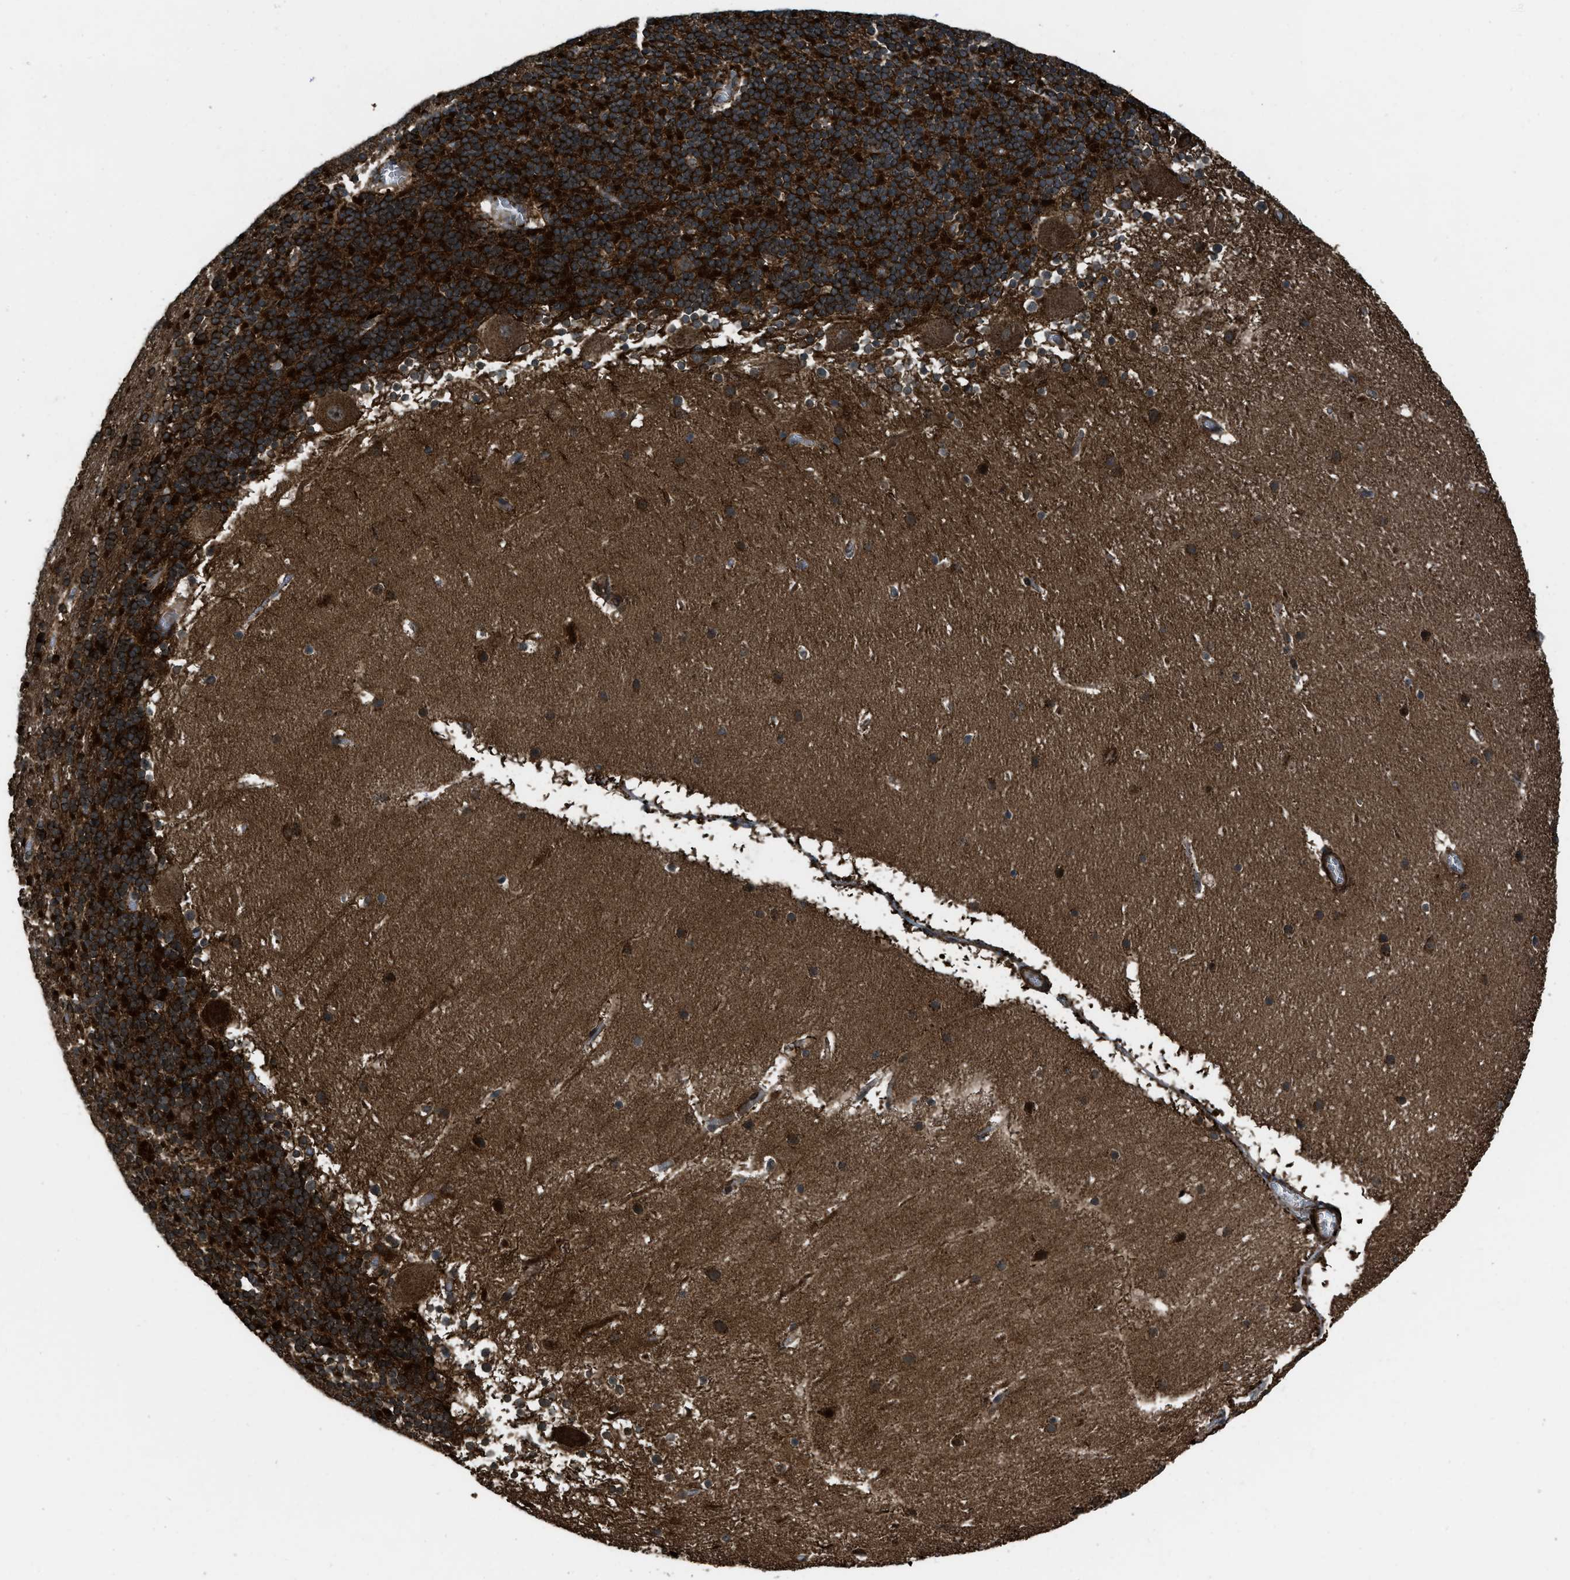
{"staining": {"intensity": "moderate", "quantity": ">75%", "location": "cytoplasmic/membranous"}, "tissue": "cerebellum", "cell_type": "Cells in granular layer", "image_type": "normal", "snomed": [{"axis": "morphology", "description": "Normal tissue, NOS"}, {"axis": "topography", "description": "Cerebellum"}], "caption": "DAB (3,3'-diaminobenzidine) immunohistochemical staining of benign human cerebellum displays moderate cytoplasmic/membranous protein staining in about >75% of cells in granular layer.", "gene": "IRAK4", "patient": {"sex": "male", "age": 45}}